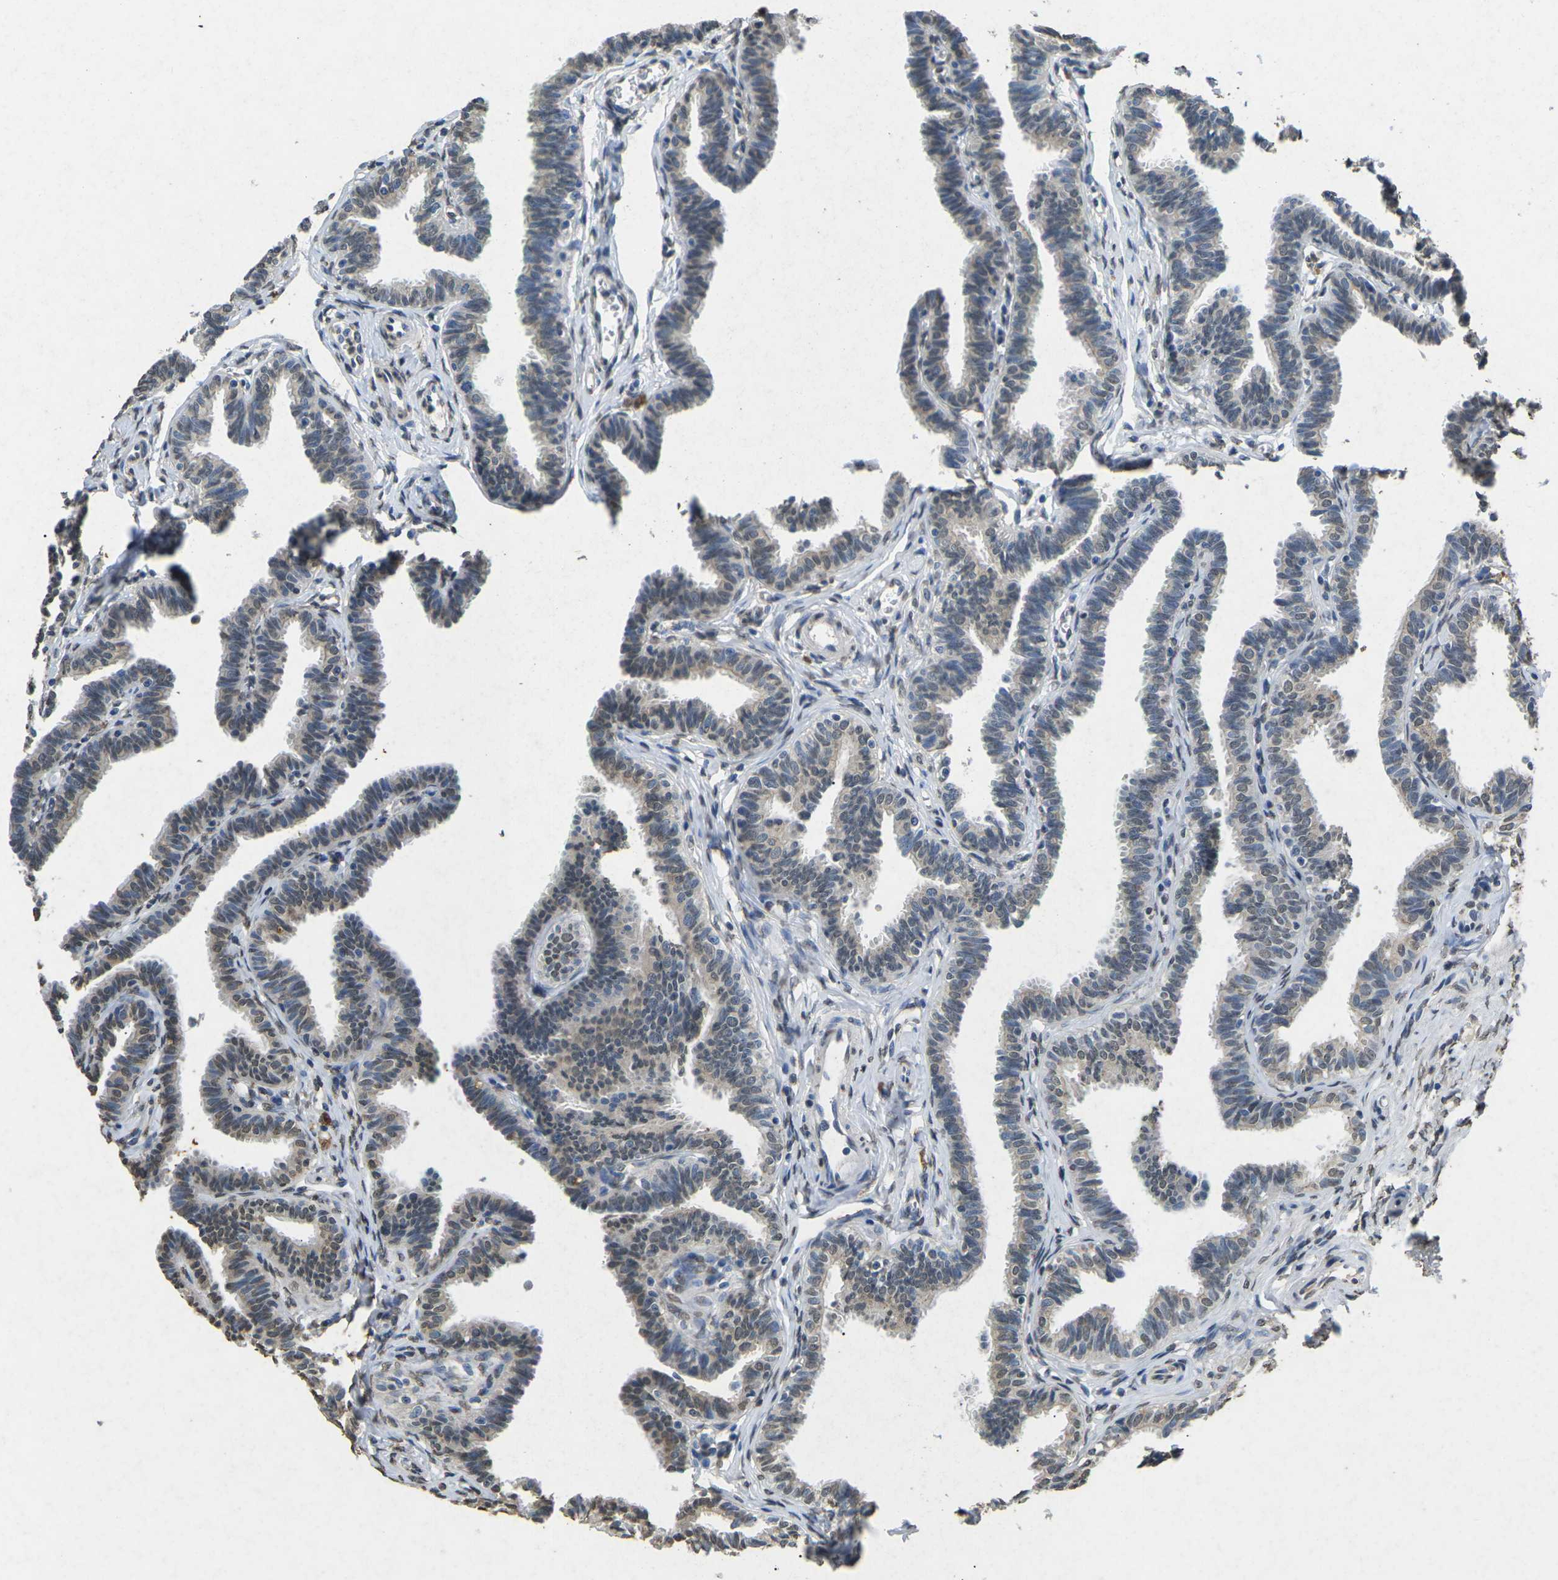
{"staining": {"intensity": "weak", "quantity": "<25%", "location": "cytoplasmic/membranous,nuclear"}, "tissue": "fallopian tube", "cell_type": "Glandular cells", "image_type": "normal", "snomed": [{"axis": "morphology", "description": "Normal tissue, NOS"}, {"axis": "topography", "description": "Fallopian tube"}, {"axis": "topography", "description": "Ovary"}], "caption": "IHC image of unremarkable fallopian tube: human fallopian tube stained with DAB reveals no significant protein expression in glandular cells. Brightfield microscopy of immunohistochemistry (IHC) stained with DAB (3,3'-diaminobenzidine) (brown) and hematoxylin (blue), captured at high magnification.", "gene": "SCNN1B", "patient": {"sex": "female", "age": 23}}